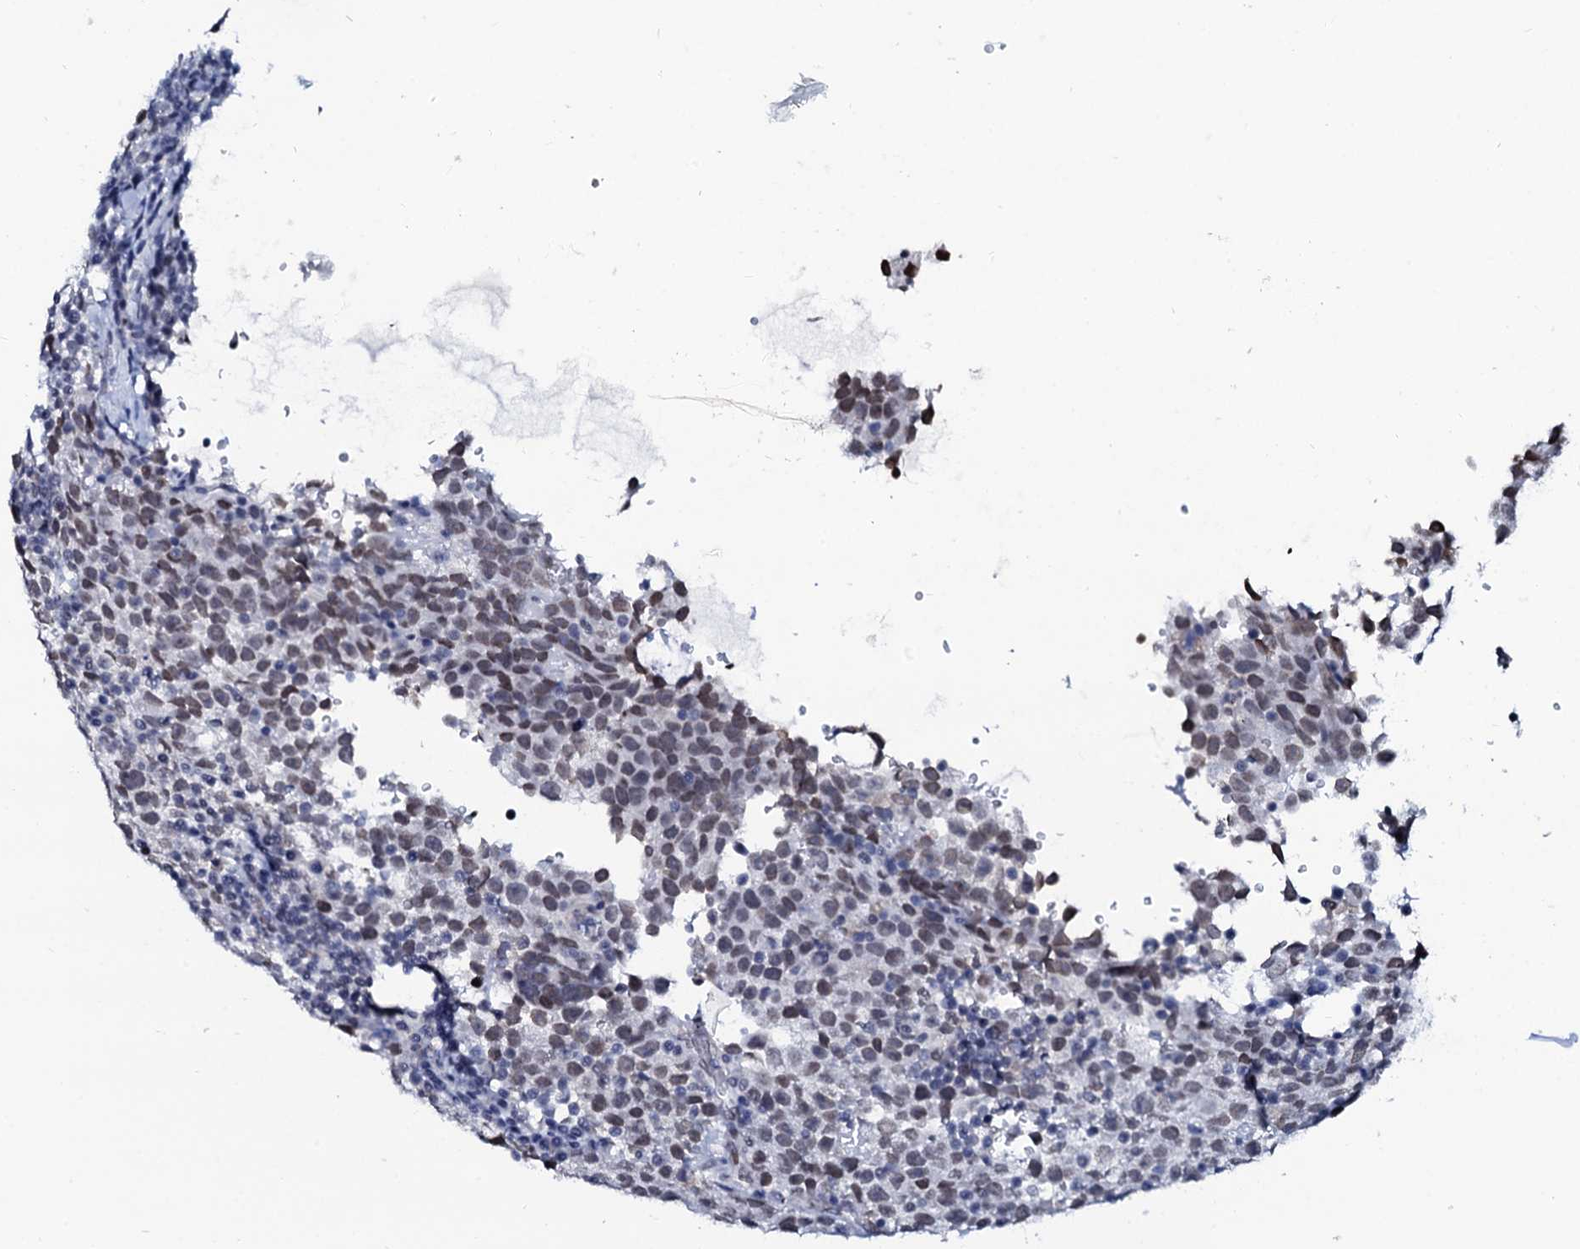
{"staining": {"intensity": "negative", "quantity": "none", "location": "none"}, "tissue": "testis cancer", "cell_type": "Tumor cells", "image_type": "cancer", "snomed": [{"axis": "morphology", "description": "Seminoma, NOS"}, {"axis": "topography", "description": "Testis"}], "caption": "Immunohistochemical staining of testis cancer shows no significant expression in tumor cells. The staining is performed using DAB (3,3'-diaminobenzidine) brown chromogen with nuclei counter-stained in using hematoxylin.", "gene": "SPATA19", "patient": {"sex": "male", "age": 22}}